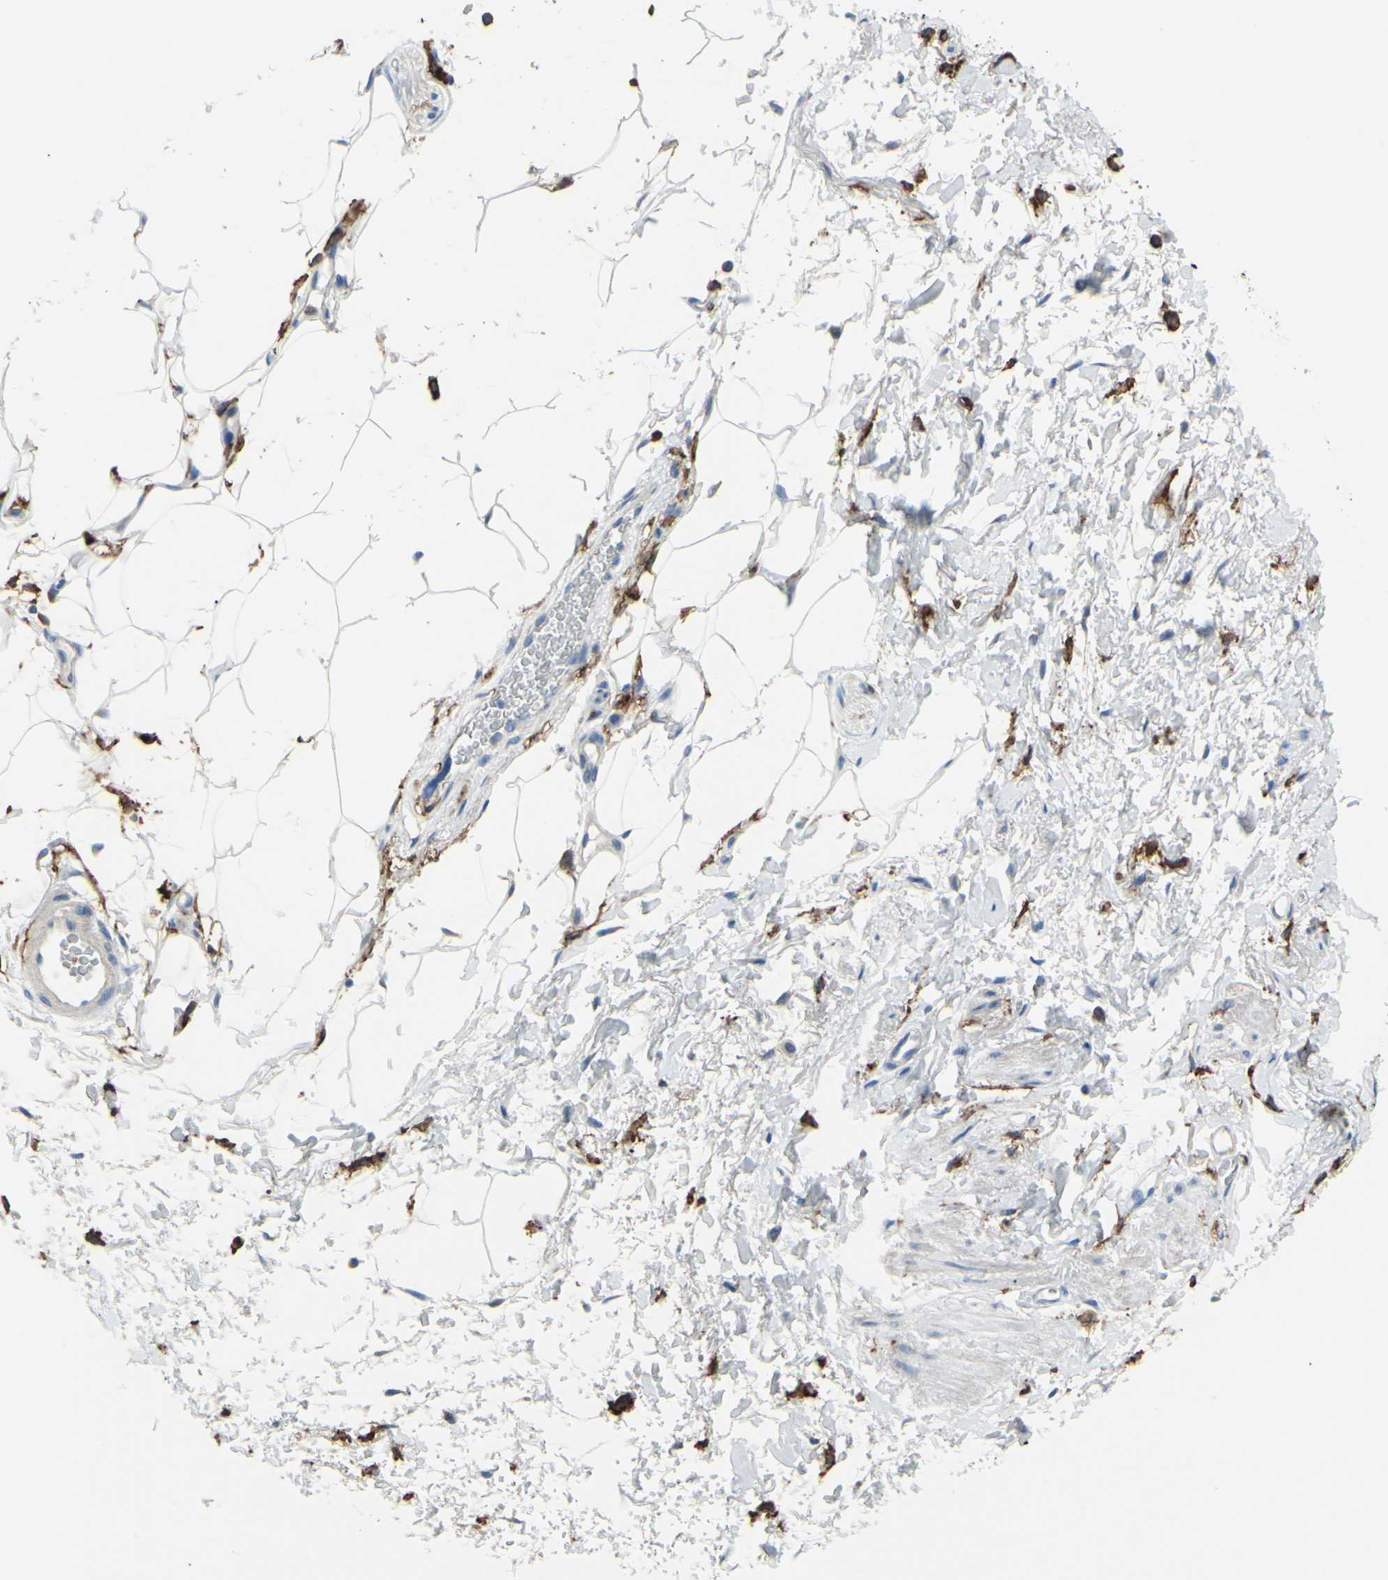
{"staining": {"intensity": "negative", "quantity": "none", "location": "none"}, "tissue": "adipose tissue", "cell_type": "Adipocytes", "image_type": "normal", "snomed": [{"axis": "morphology", "description": "Normal tissue, NOS"}, {"axis": "topography", "description": "Soft tissue"}, {"axis": "topography", "description": "Peripheral nerve tissue"}], "caption": "High magnification brightfield microscopy of benign adipose tissue stained with DAB (brown) and counterstained with hematoxylin (blue): adipocytes show no significant staining.", "gene": "FCGR2A", "patient": {"sex": "female", "age": 71}}